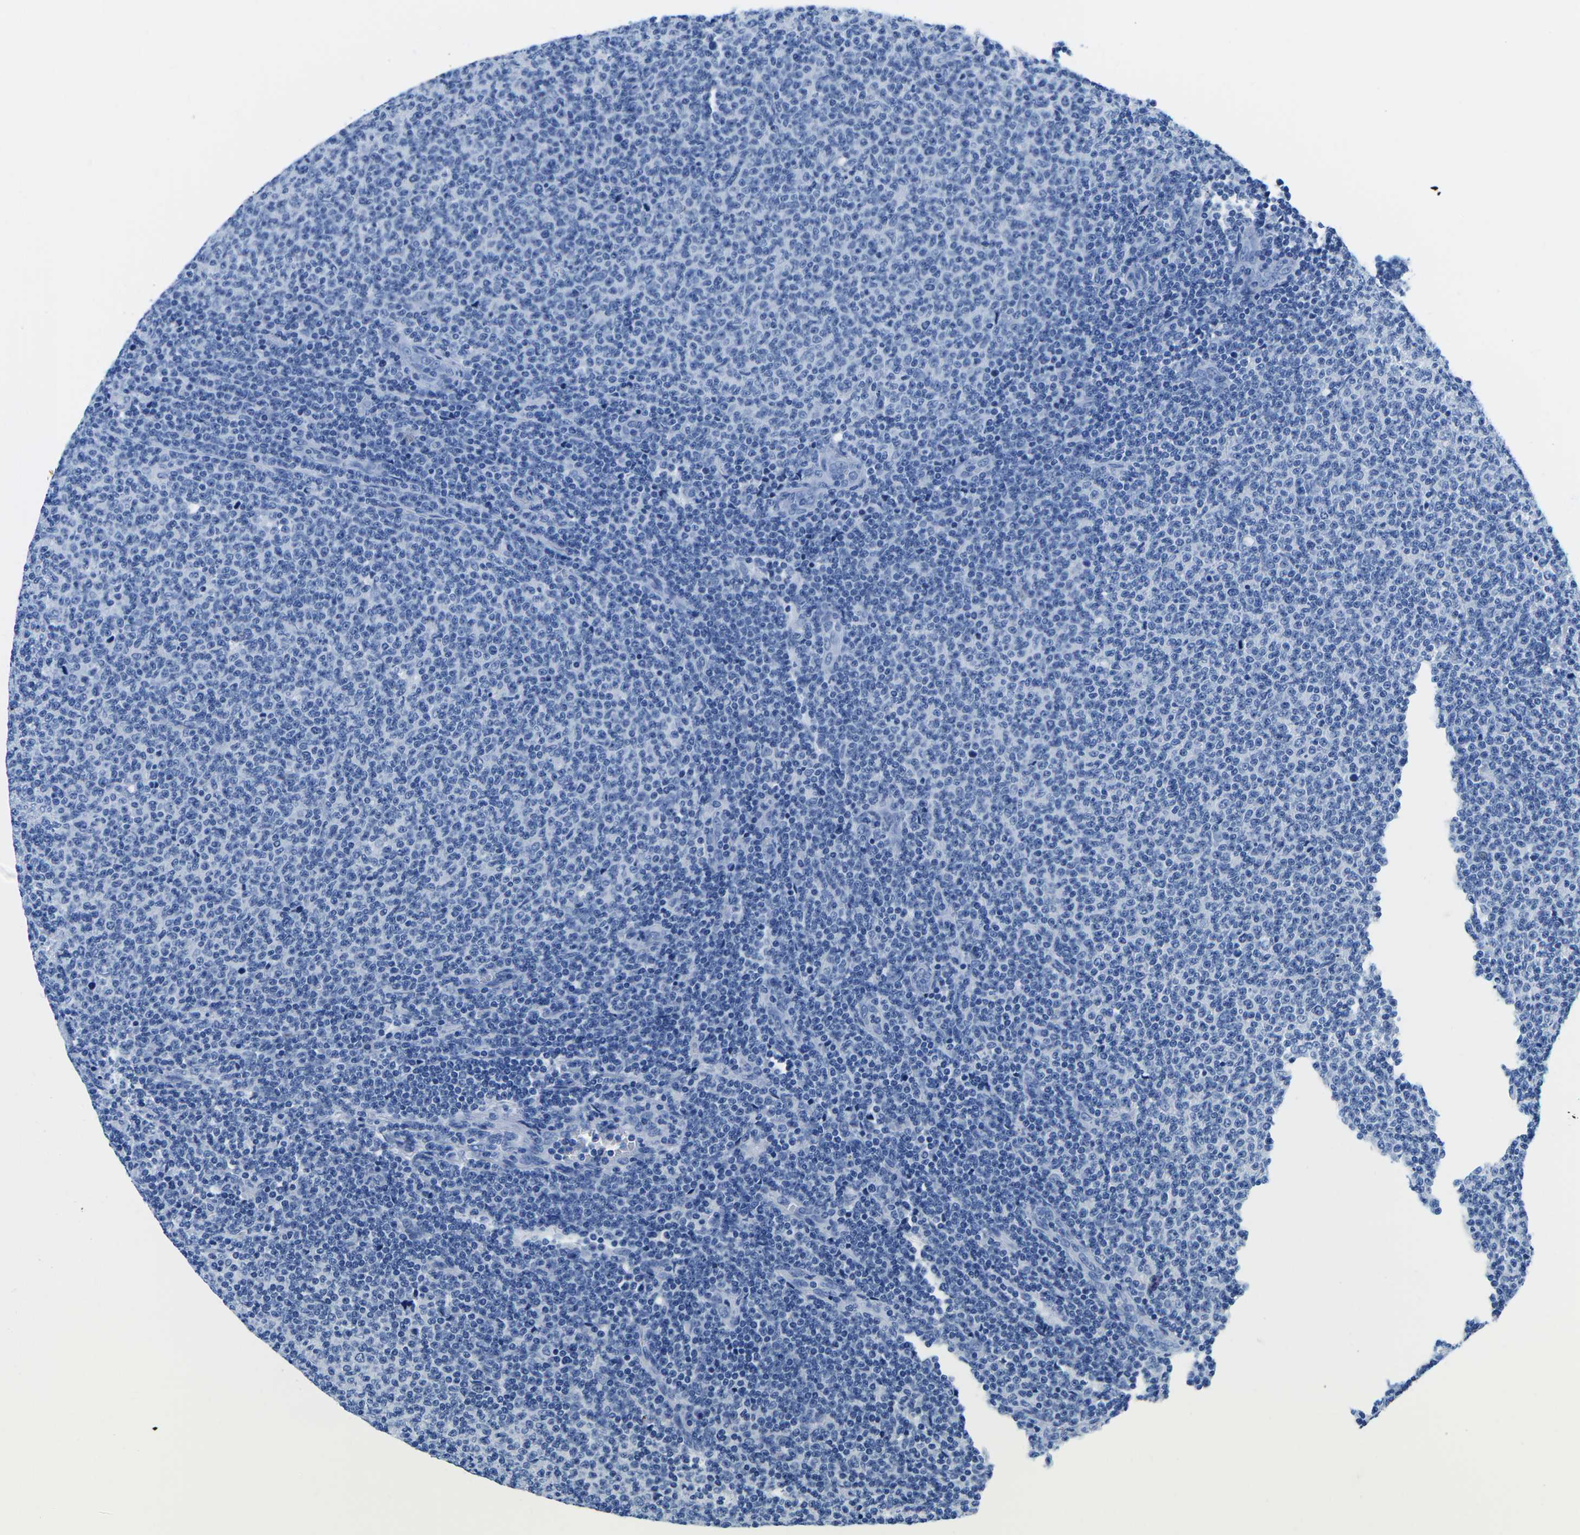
{"staining": {"intensity": "negative", "quantity": "none", "location": "none"}, "tissue": "lymphoma", "cell_type": "Tumor cells", "image_type": "cancer", "snomed": [{"axis": "morphology", "description": "Malignant lymphoma, non-Hodgkin's type, Low grade"}, {"axis": "topography", "description": "Lymph node"}], "caption": "DAB immunohistochemical staining of lymphoma demonstrates no significant expression in tumor cells. (DAB immunohistochemistry visualized using brightfield microscopy, high magnification).", "gene": "CYP1A2", "patient": {"sex": "male", "age": 66}}